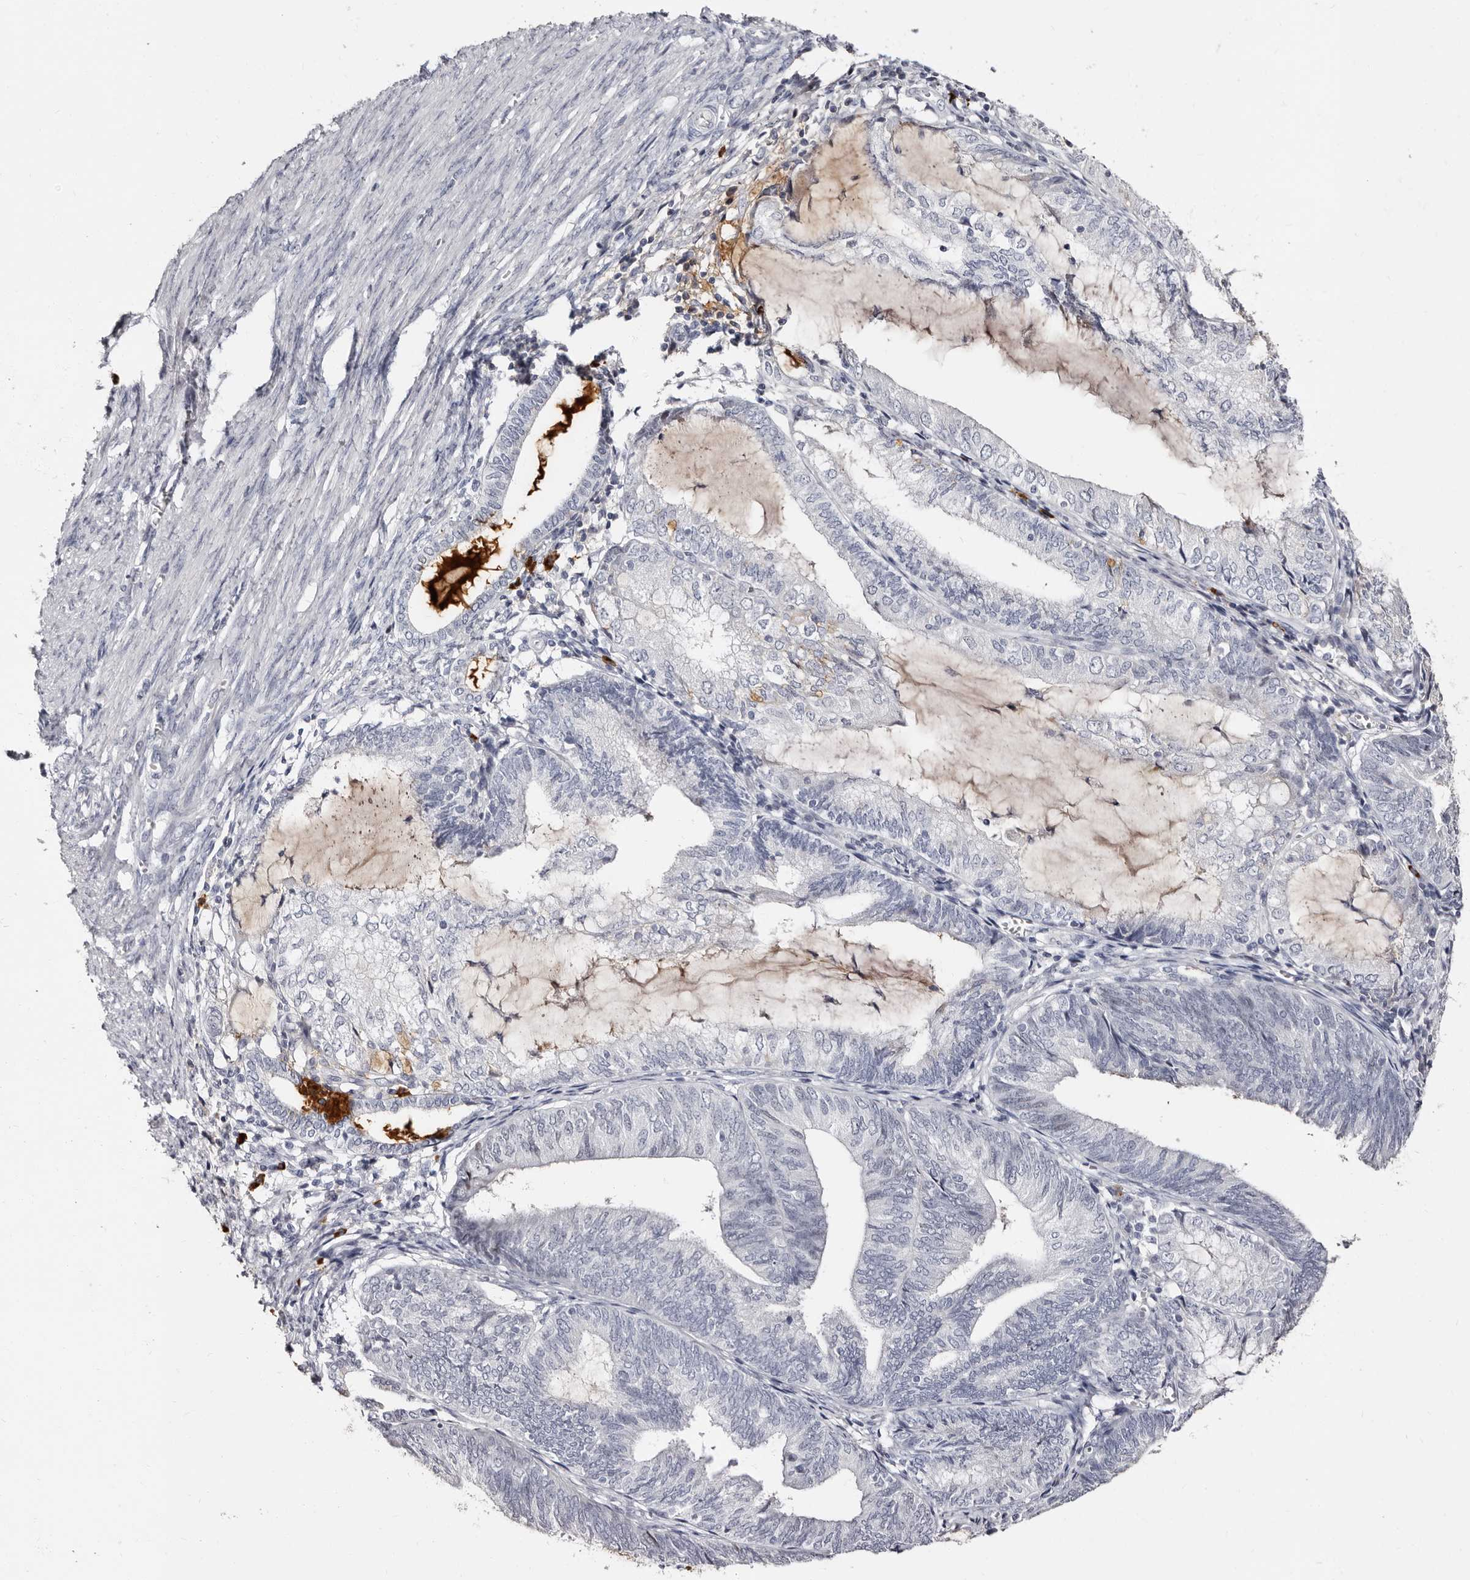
{"staining": {"intensity": "negative", "quantity": "none", "location": "none"}, "tissue": "endometrial cancer", "cell_type": "Tumor cells", "image_type": "cancer", "snomed": [{"axis": "morphology", "description": "Adenocarcinoma, NOS"}, {"axis": "topography", "description": "Endometrium"}], "caption": "Immunohistochemical staining of endometrial cancer (adenocarcinoma) demonstrates no significant staining in tumor cells.", "gene": "TBC1D22B", "patient": {"sex": "female", "age": 81}}